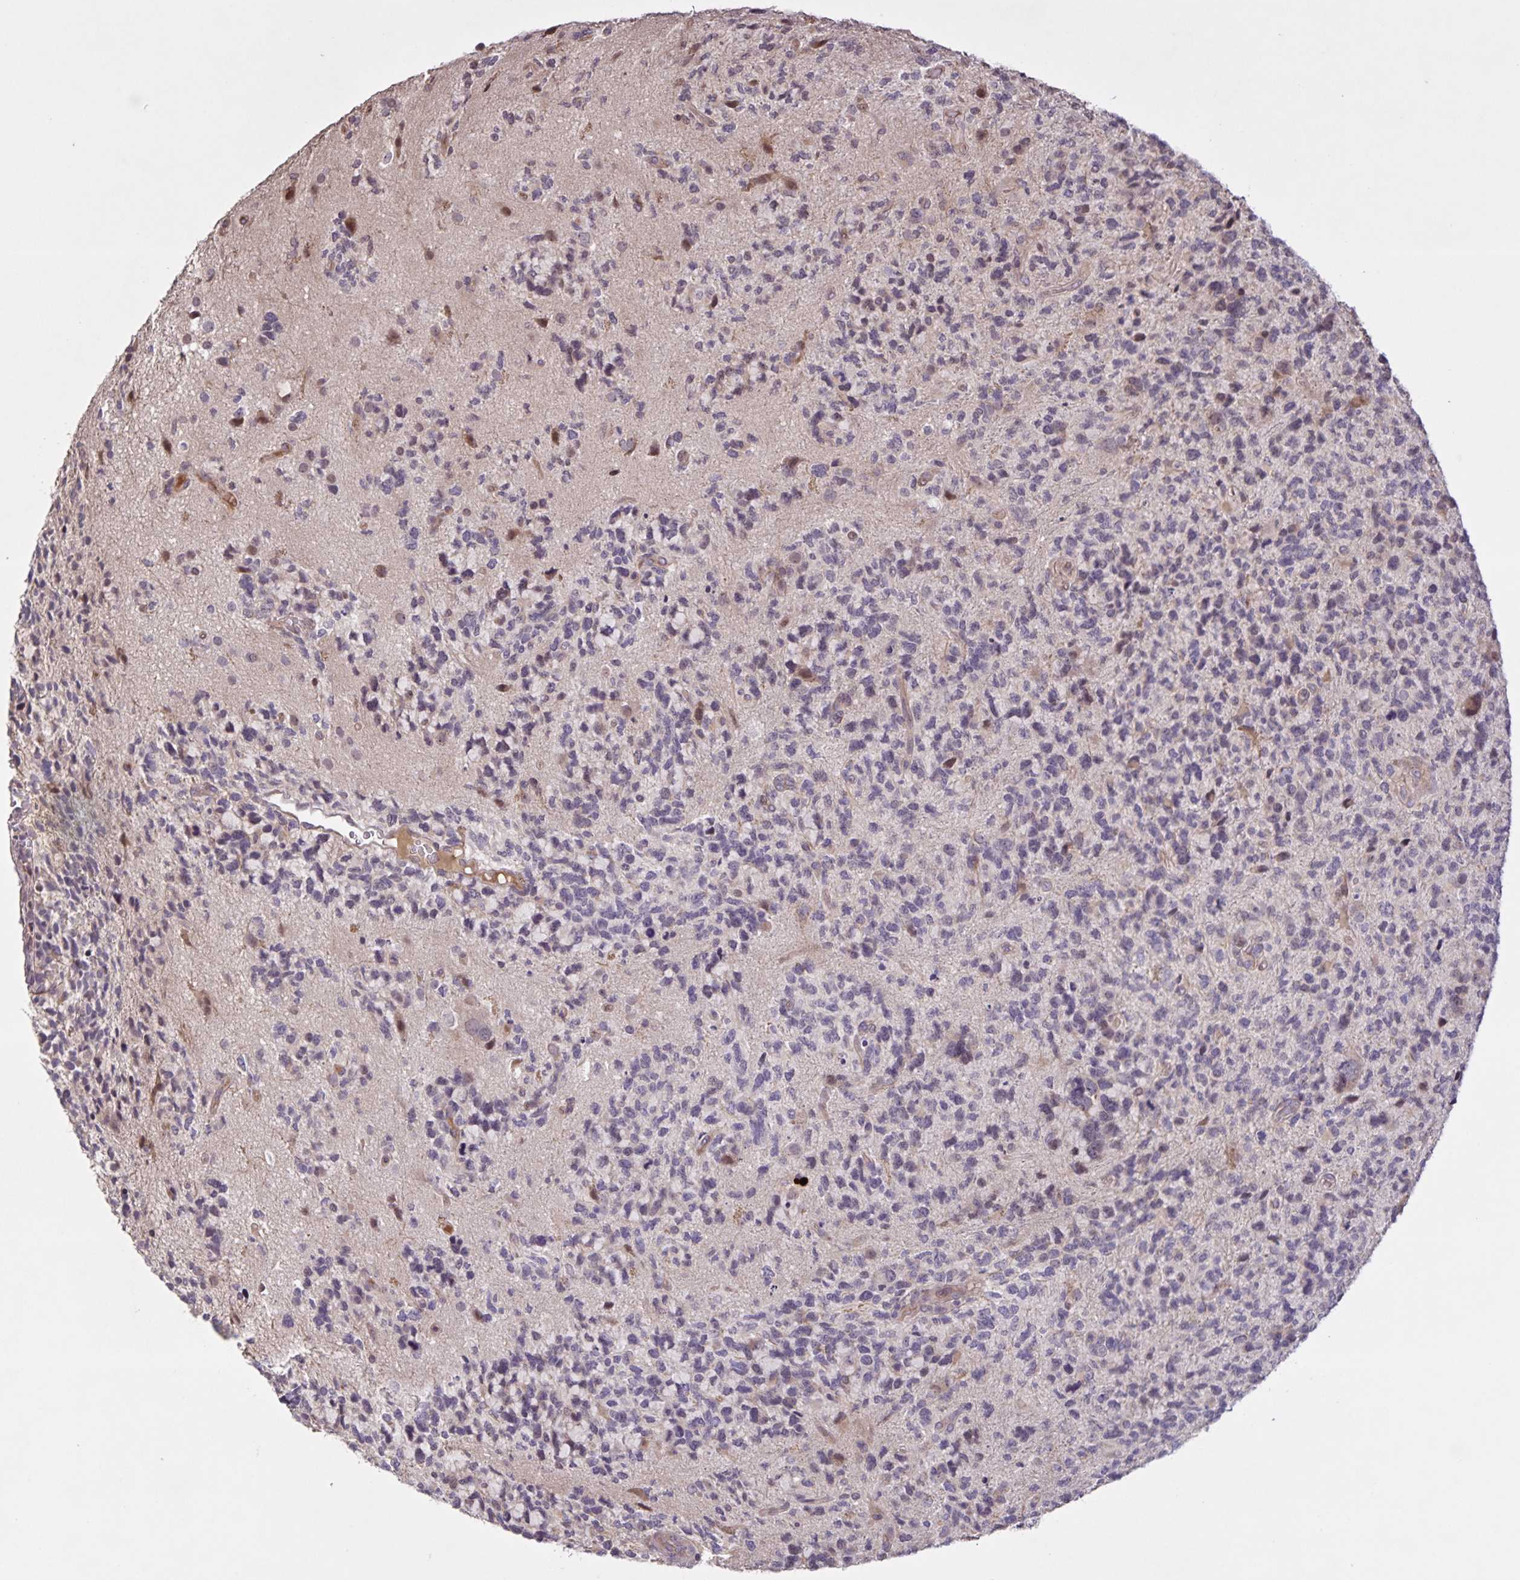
{"staining": {"intensity": "weak", "quantity": "<25%", "location": "nuclear"}, "tissue": "glioma", "cell_type": "Tumor cells", "image_type": "cancer", "snomed": [{"axis": "morphology", "description": "Glioma, malignant, High grade"}, {"axis": "topography", "description": "Brain"}], "caption": "IHC of malignant glioma (high-grade) shows no expression in tumor cells. The staining was performed using DAB (3,3'-diaminobenzidine) to visualize the protein expression in brown, while the nuclei were stained in blue with hematoxylin (Magnification: 20x).", "gene": "GDF2", "patient": {"sex": "female", "age": 71}}